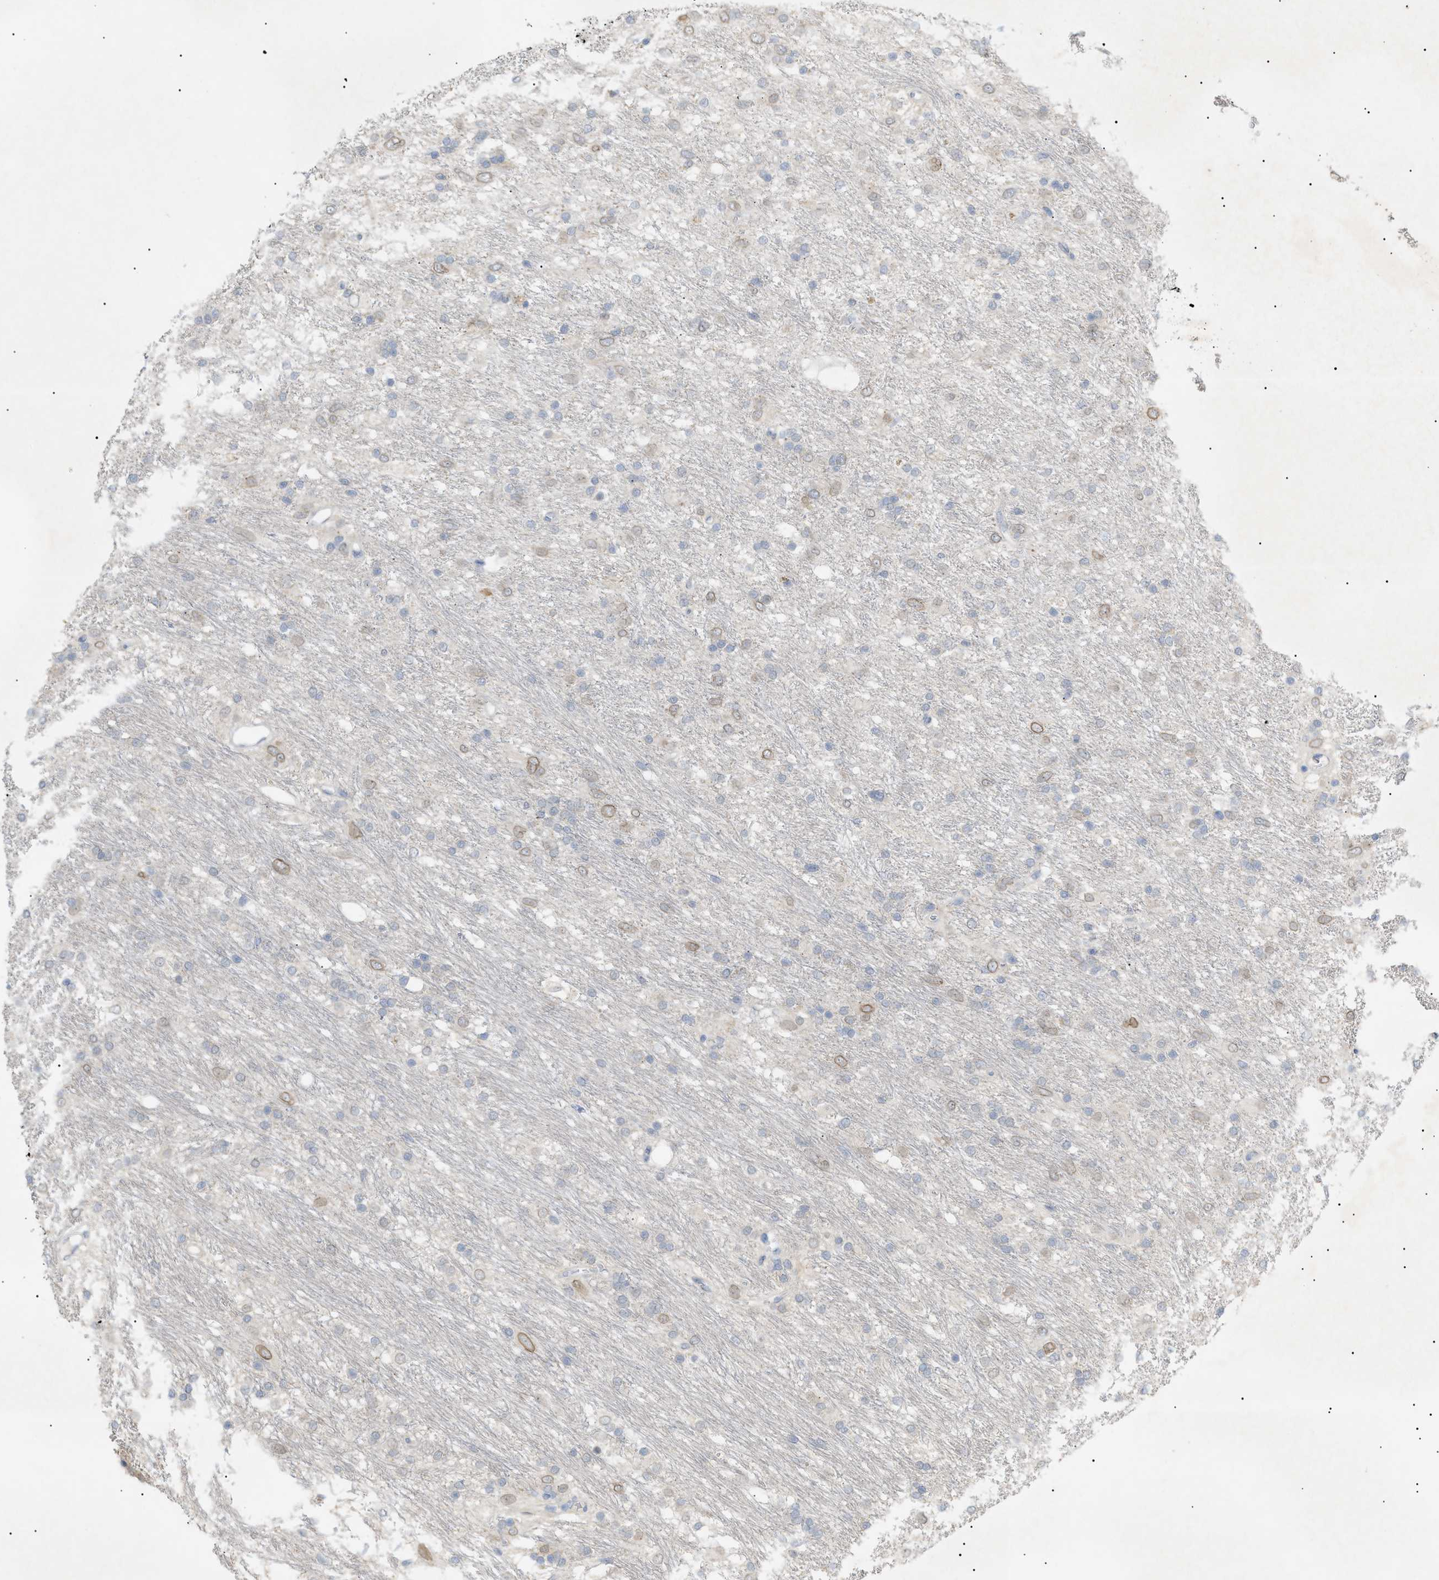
{"staining": {"intensity": "moderate", "quantity": "<25%", "location": "cytoplasmic/membranous,nuclear"}, "tissue": "glioma", "cell_type": "Tumor cells", "image_type": "cancer", "snomed": [{"axis": "morphology", "description": "Glioma, malignant, Low grade"}, {"axis": "topography", "description": "Brain"}], "caption": "Moderate cytoplasmic/membranous and nuclear staining is present in approximately <25% of tumor cells in malignant low-grade glioma.", "gene": "SLC25A31", "patient": {"sex": "male", "age": 77}}